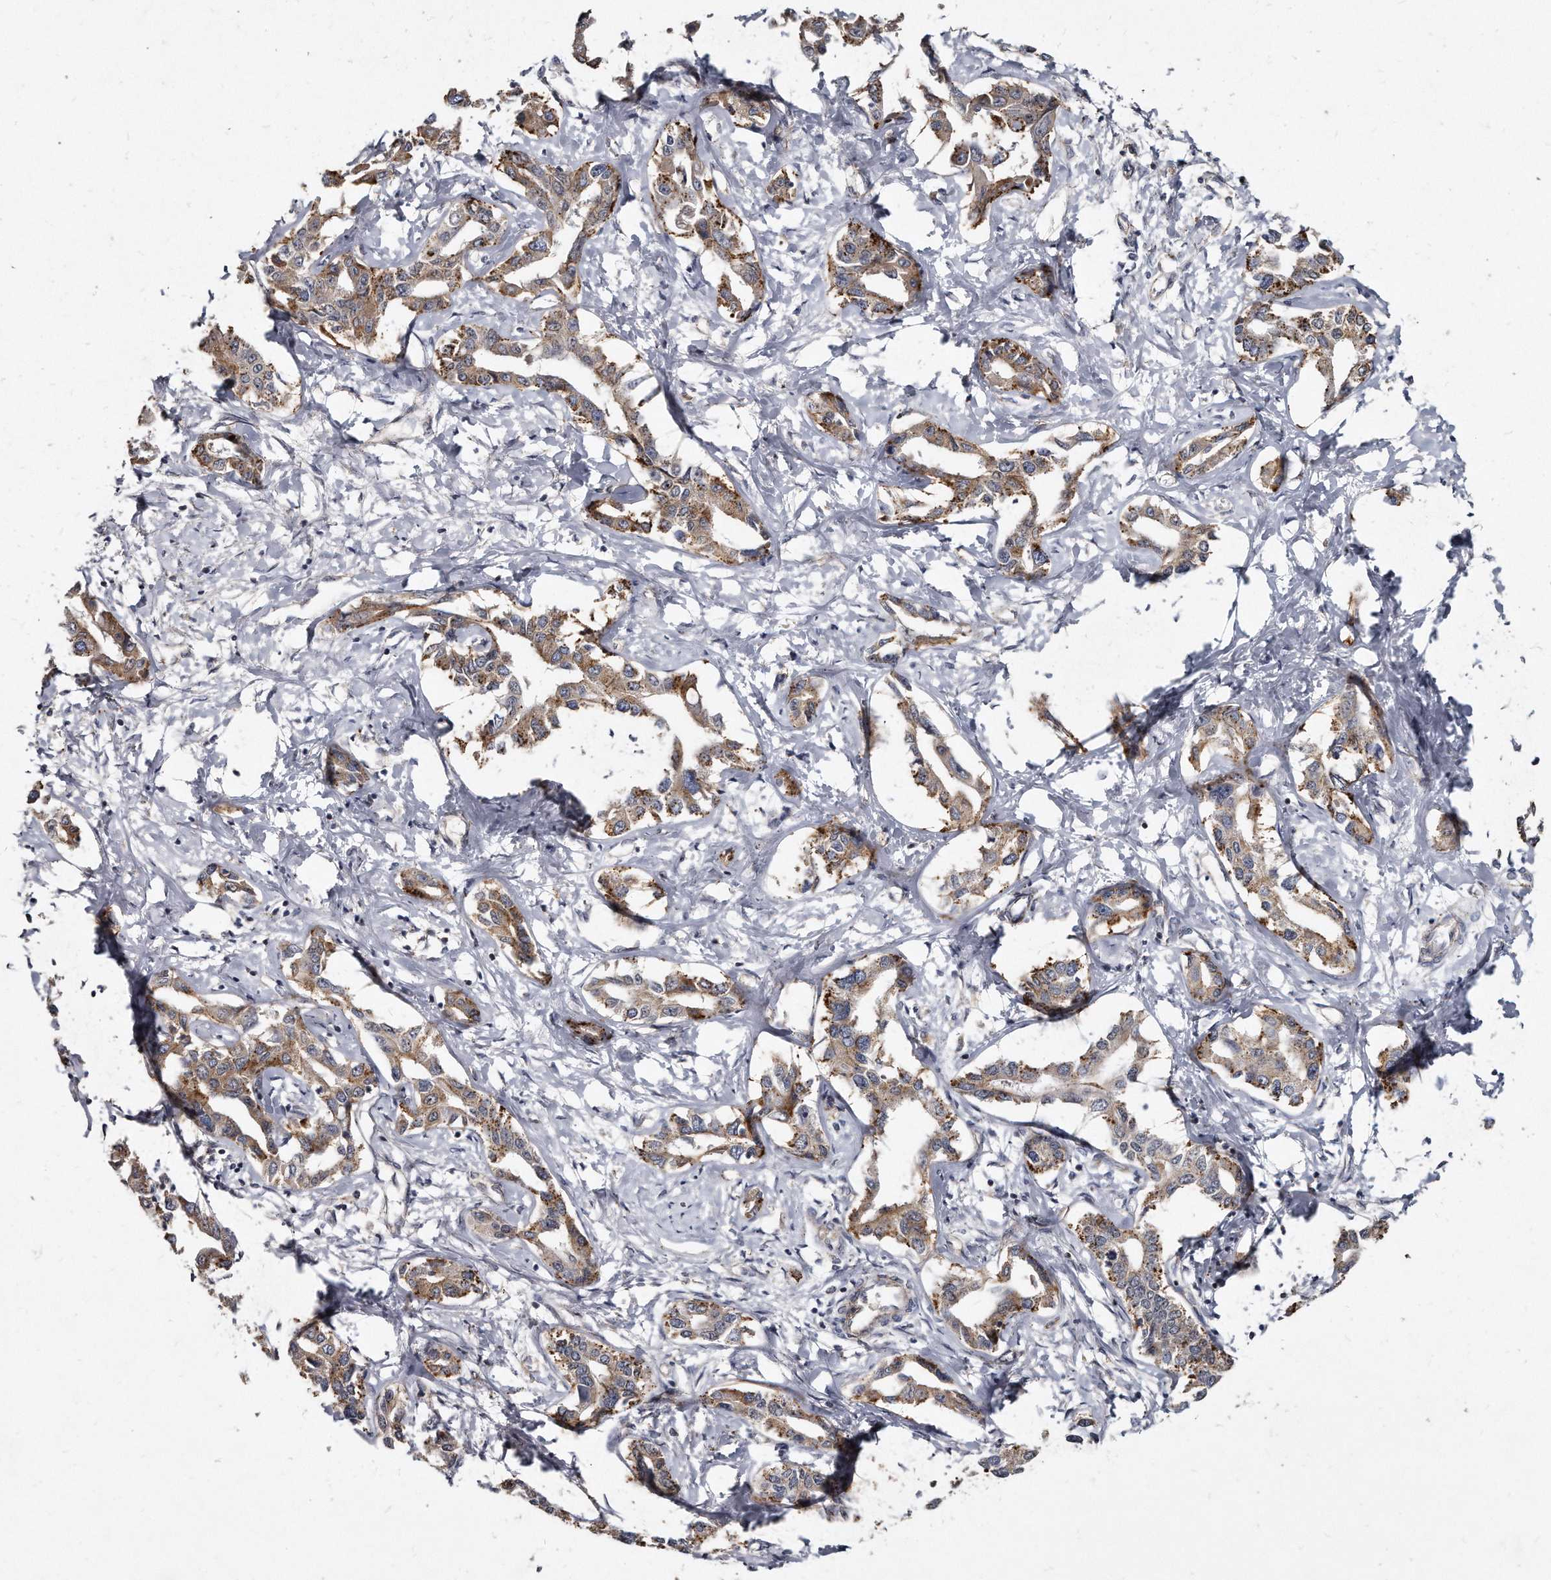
{"staining": {"intensity": "moderate", "quantity": ">75%", "location": "cytoplasmic/membranous"}, "tissue": "liver cancer", "cell_type": "Tumor cells", "image_type": "cancer", "snomed": [{"axis": "morphology", "description": "Cholangiocarcinoma"}, {"axis": "topography", "description": "Liver"}], "caption": "This micrograph displays immunohistochemistry (IHC) staining of liver cholangiocarcinoma, with medium moderate cytoplasmic/membranous expression in approximately >75% of tumor cells.", "gene": "KLHDC3", "patient": {"sex": "male", "age": 59}}